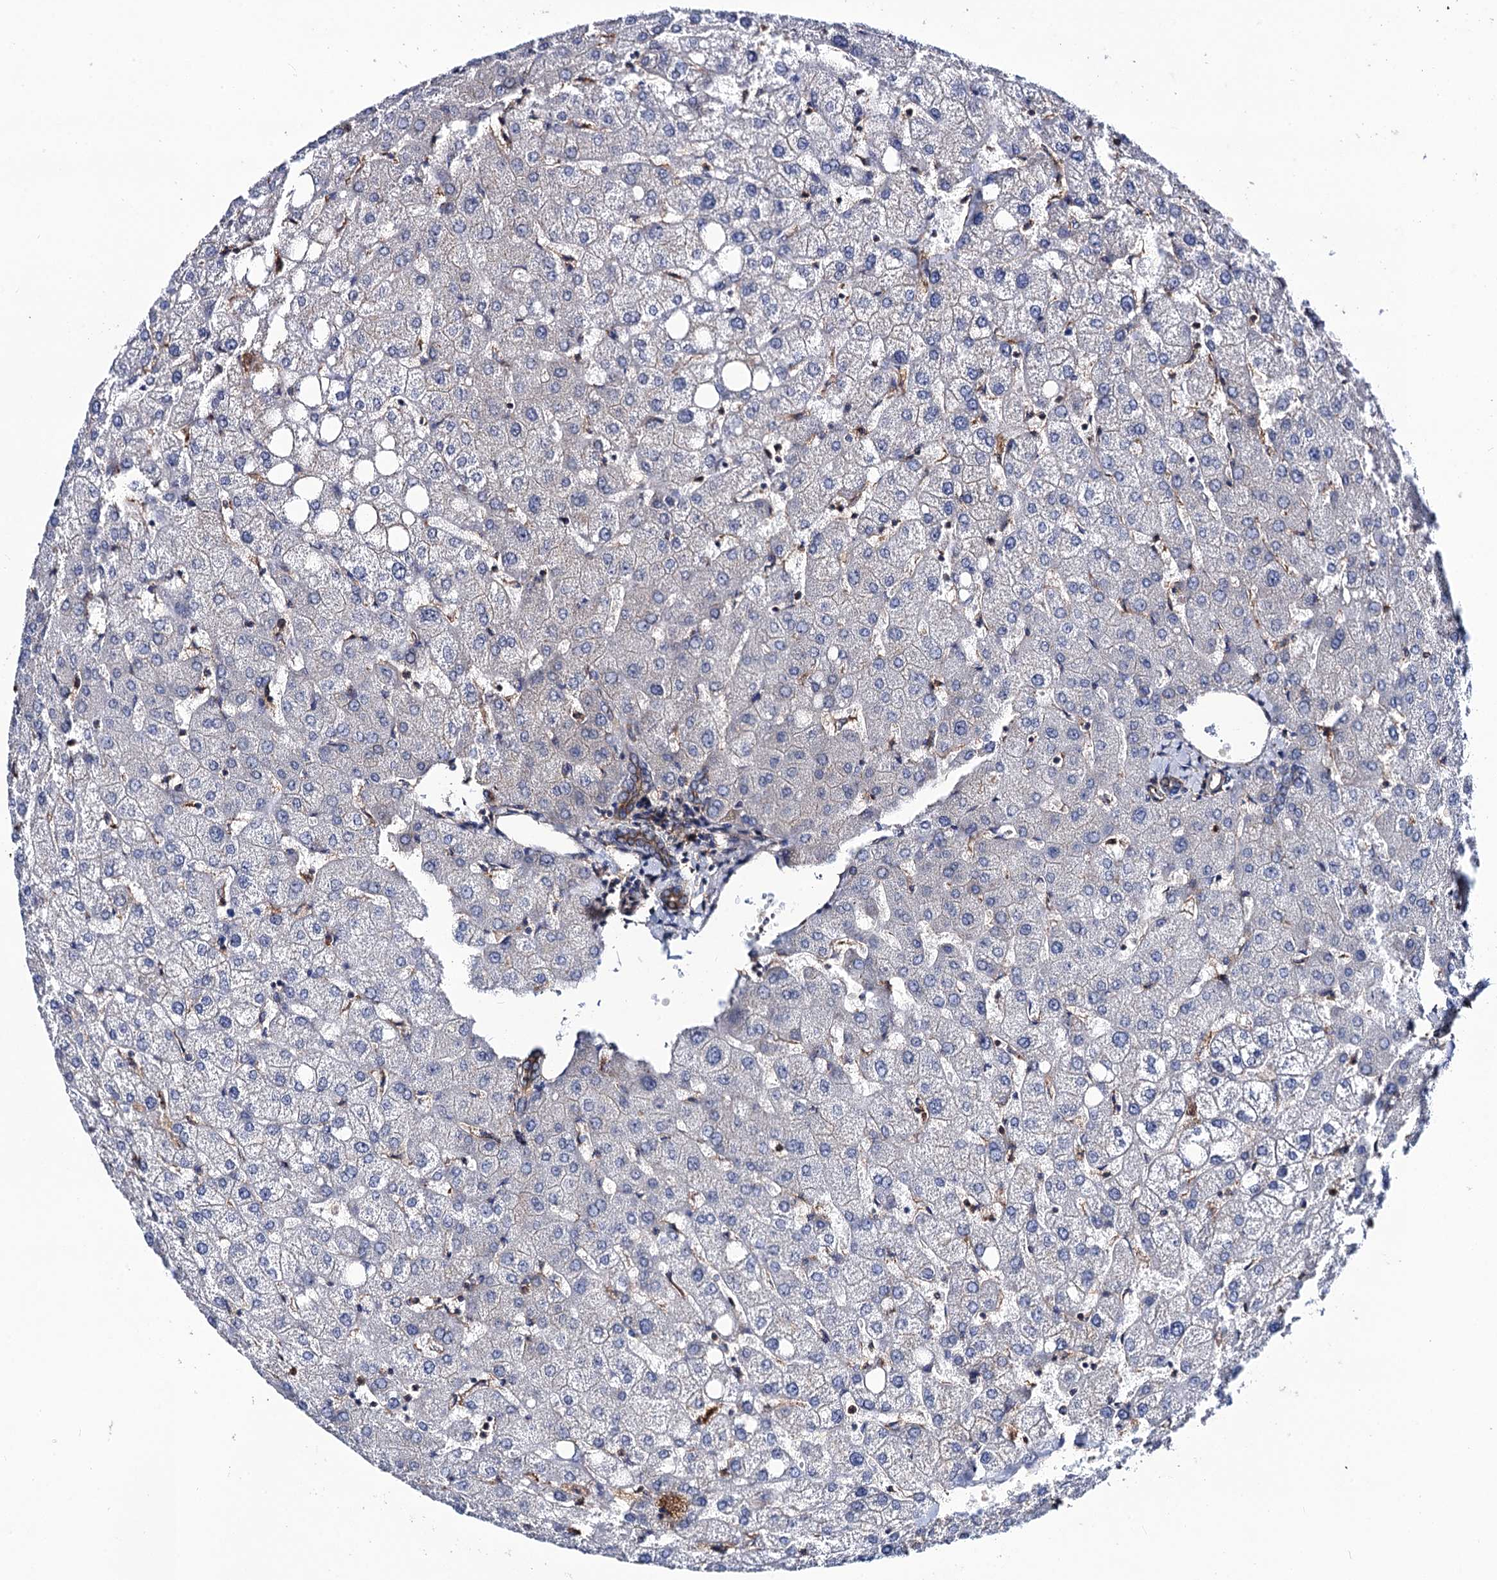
{"staining": {"intensity": "weak", "quantity": "25%-75%", "location": "cytoplasmic/membranous"}, "tissue": "liver", "cell_type": "Cholangiocytes", "image_type": "normal", "snomed": [{"axis": "morphology", "description": "Normal tissue, NOS"}, {"axis": "topography", "description": "Liver"}], "caption": "Cholangiocytes demonstrate low levels of weak cytoplasmic/membranous positivity in approximately 25%-75% of cells in unremarkable human liver. Using DAB (3,3'-diaminobenzidine) (brown) and hematoxylin (blue) stains, captured at high magnification using brightfield microscopy.", "gene": "DYDC1", "patient": {"sex": "female", "age": 54}}